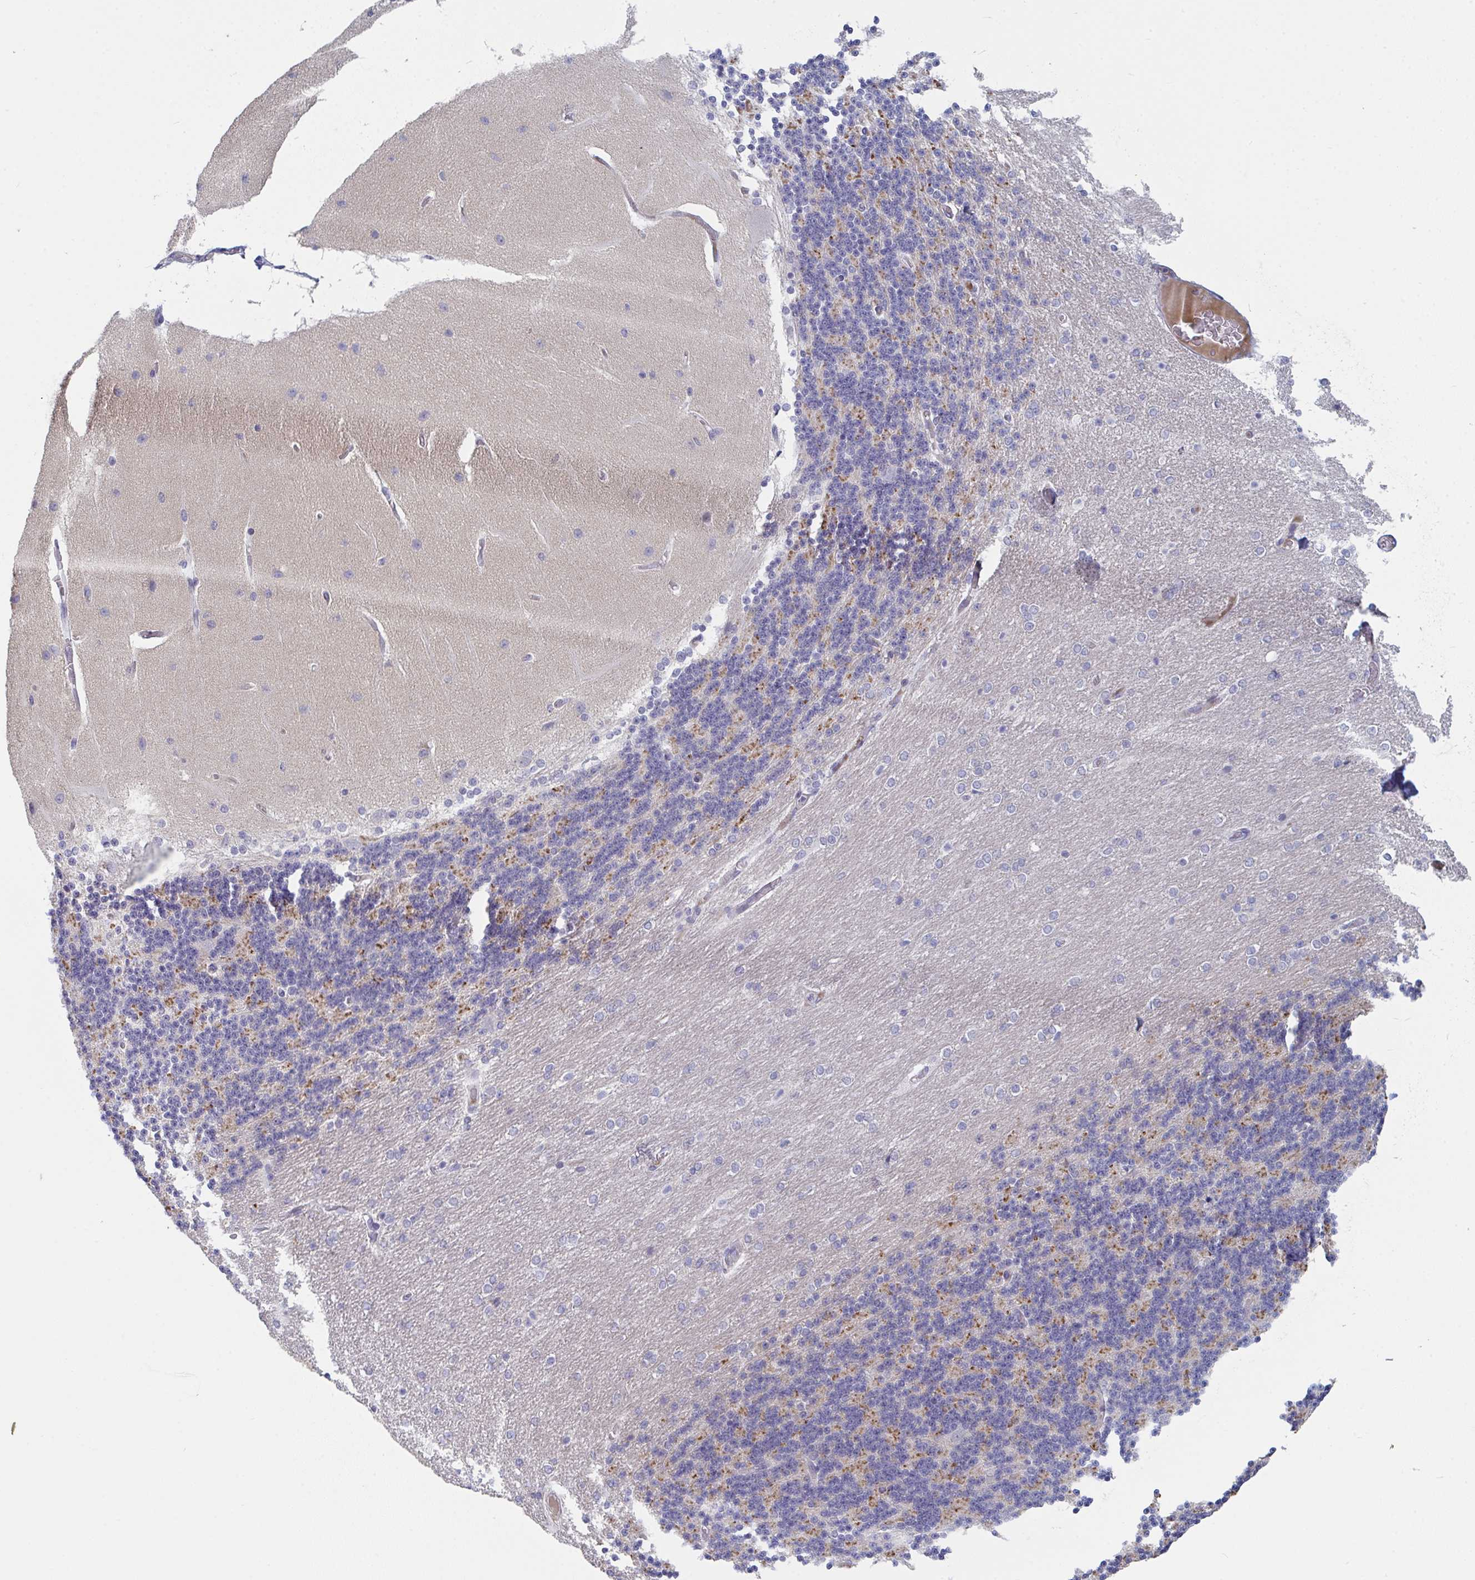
{"staining": {"intensity": "moderate", "quantity": "<25%", "location": "cytoplasmic/membranous"}, "tissue": "cerebellum", "cell_type": "Cells in granular layer", "image_type": "normal", "snomed": [{"axis": "morphology", "description": "Normal tissue, NOS"}, {"axis": "topography", "description": "Cerebellum"}], "caption": "Protein staining of normal cerebellum shows moderate cytoplasmic/membranous positivity in about <25% of cells in granular layer.", "gene": "CENPT", "patient": {"sex": "female", "age": 54}}